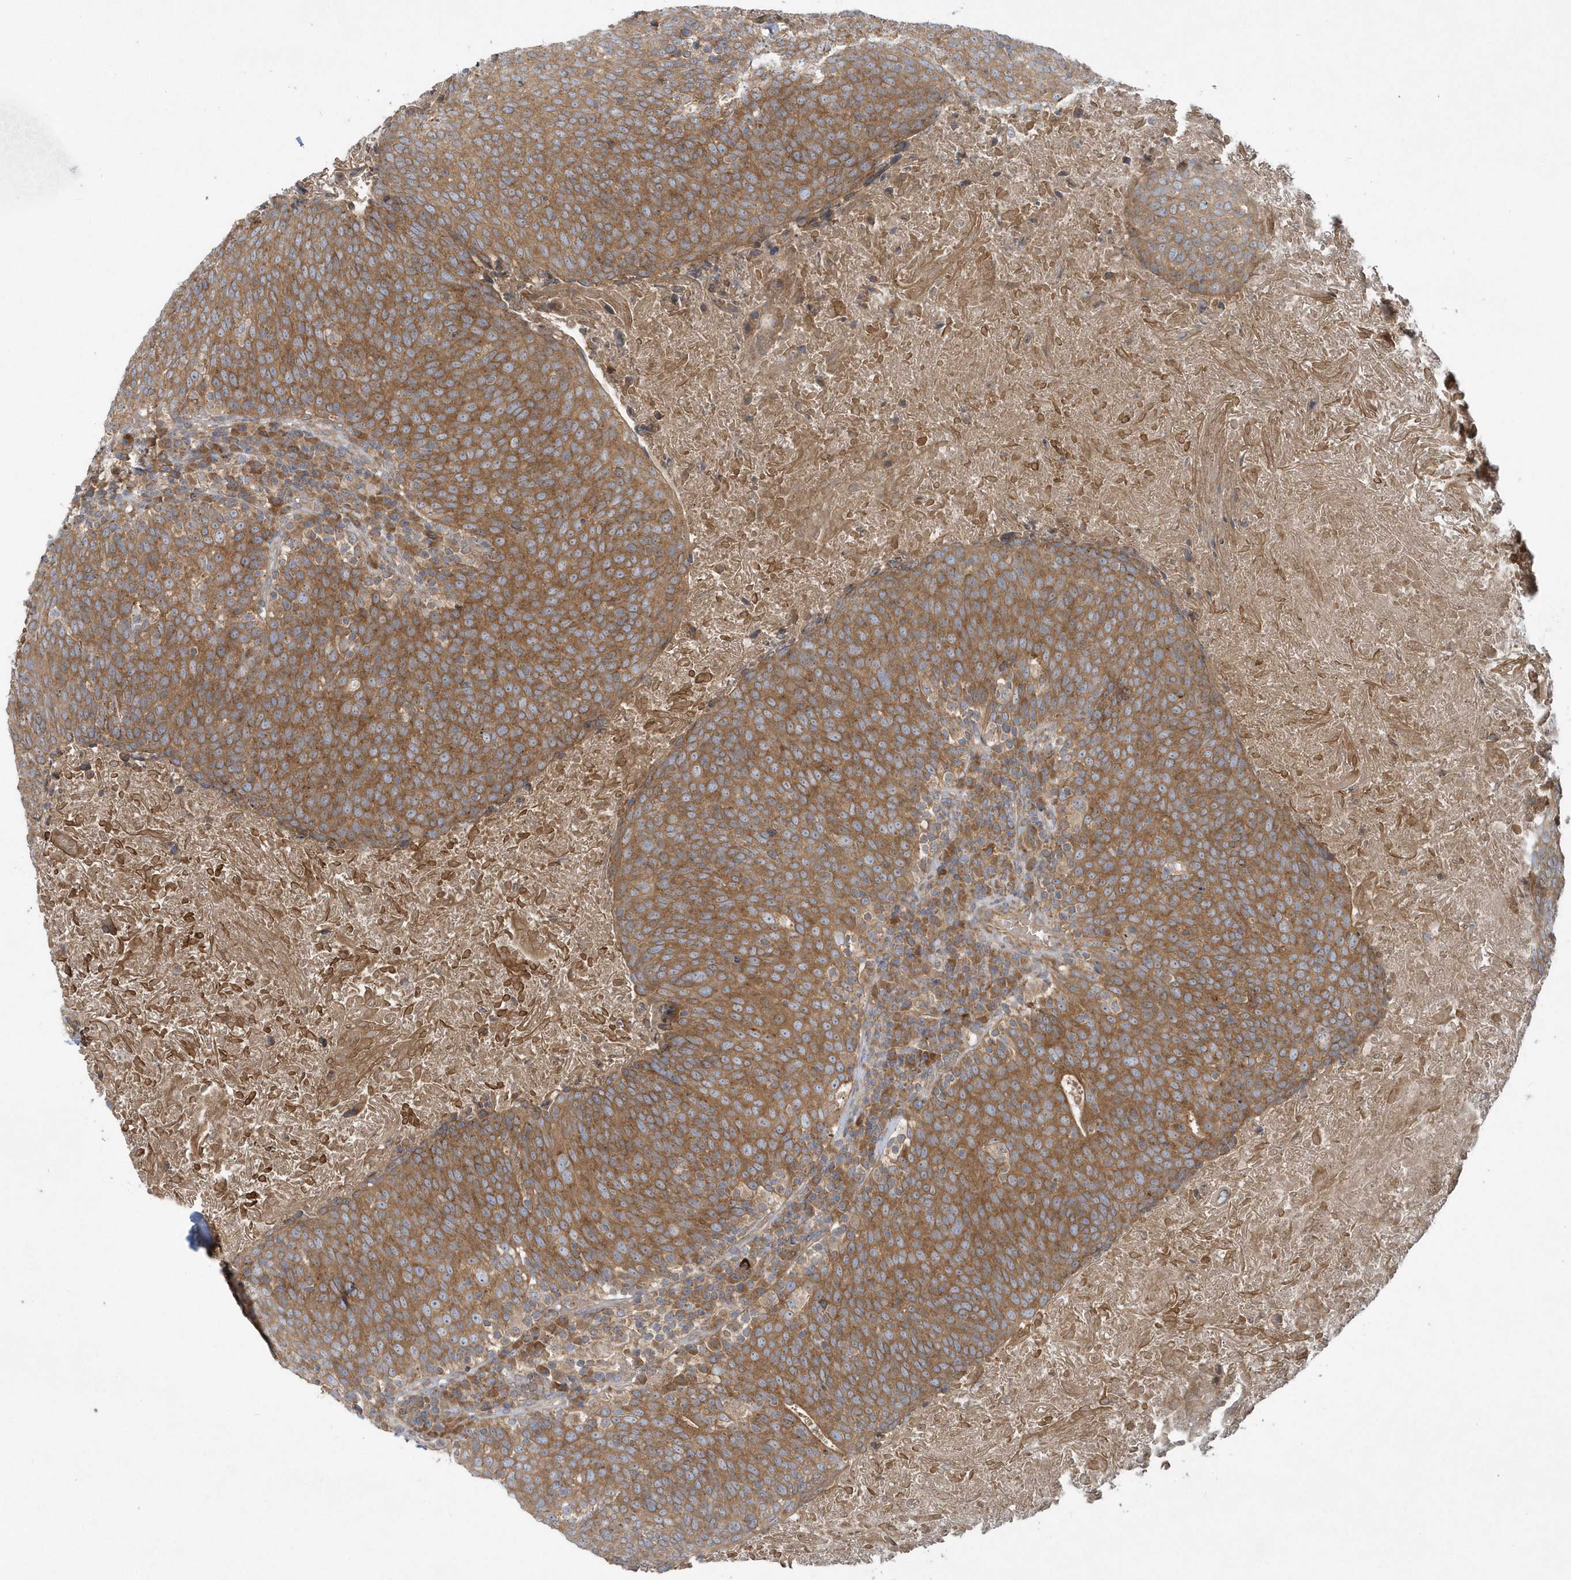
{"staining": {"intensity": "moderate", "quantity": ">75%", "location": "cytoplasmic/membranous"}, "tissue": "head and neck cancer", "cell_type": "Tumor cells", "image_type": "cancer", "snomed": [{"axis": "morphology", "description": "Squamous cell carcinoma, NOS"}, {"axis": "morphology", "description": "Squamous cell carcinoma, metastatic, NOS"}, {"axis": "topography", "description": "Lymph node"}, {"axis": "topography", "description": "Head-Neck"}], "caption": "Approximately >75% of tumor cells in human squamous cell carcinoma (head and neck) reveal moderate cytoplasmic/membranous protein expression as visualized by brown immunohistochemical staining.", "gene": "CNOT10", "patient": {"sex": "male", "age": 62}}